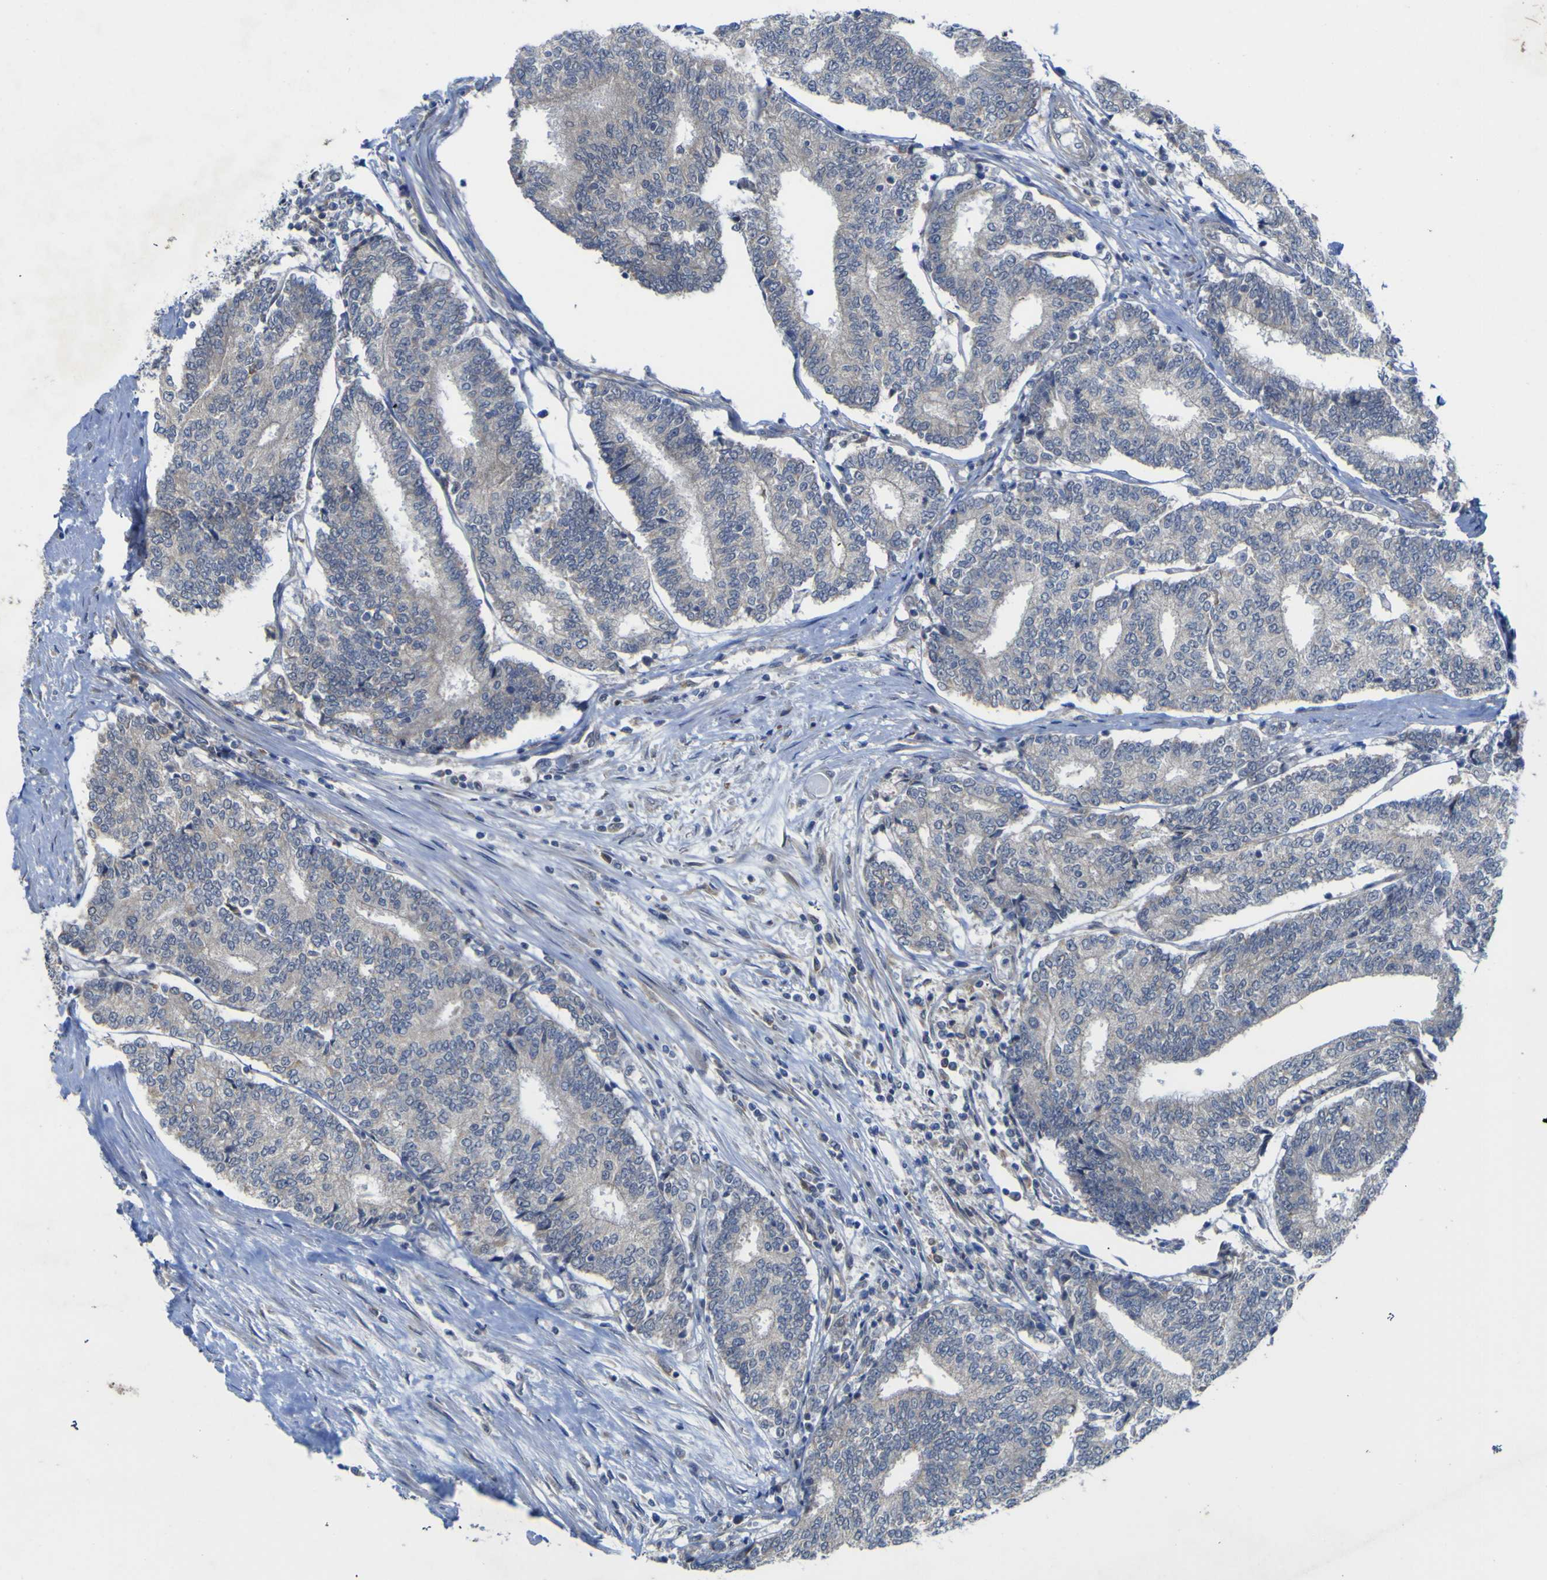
{"staining": {"intensity": "negative", "quantity": "none", "location": "none"}, "tissue": "prostate cancer", "cell_type": "Tumor cells", "image_type": "cancer", "snomed": [{"axis": "morphology", "description": "Normal tissue, NOS"}, {"axis": "morphology", "description": "Adenocarcinoma, High grade"}, {"axis": "topography", "description": "Prostate"}, {"axis": "topography", "description": "Seminal veicle"}], "caption": "High magnification brightfield microscopy of prostate high-grade adenocarcinoma stained with DAB (3,3'-diaminobenzidine) (brown) and counterstained with hematoxylin (blue): tumor cells show no significant expression.", "gene": "TNFRSF11A", "patient": {"sex": "male", "age": 55}}